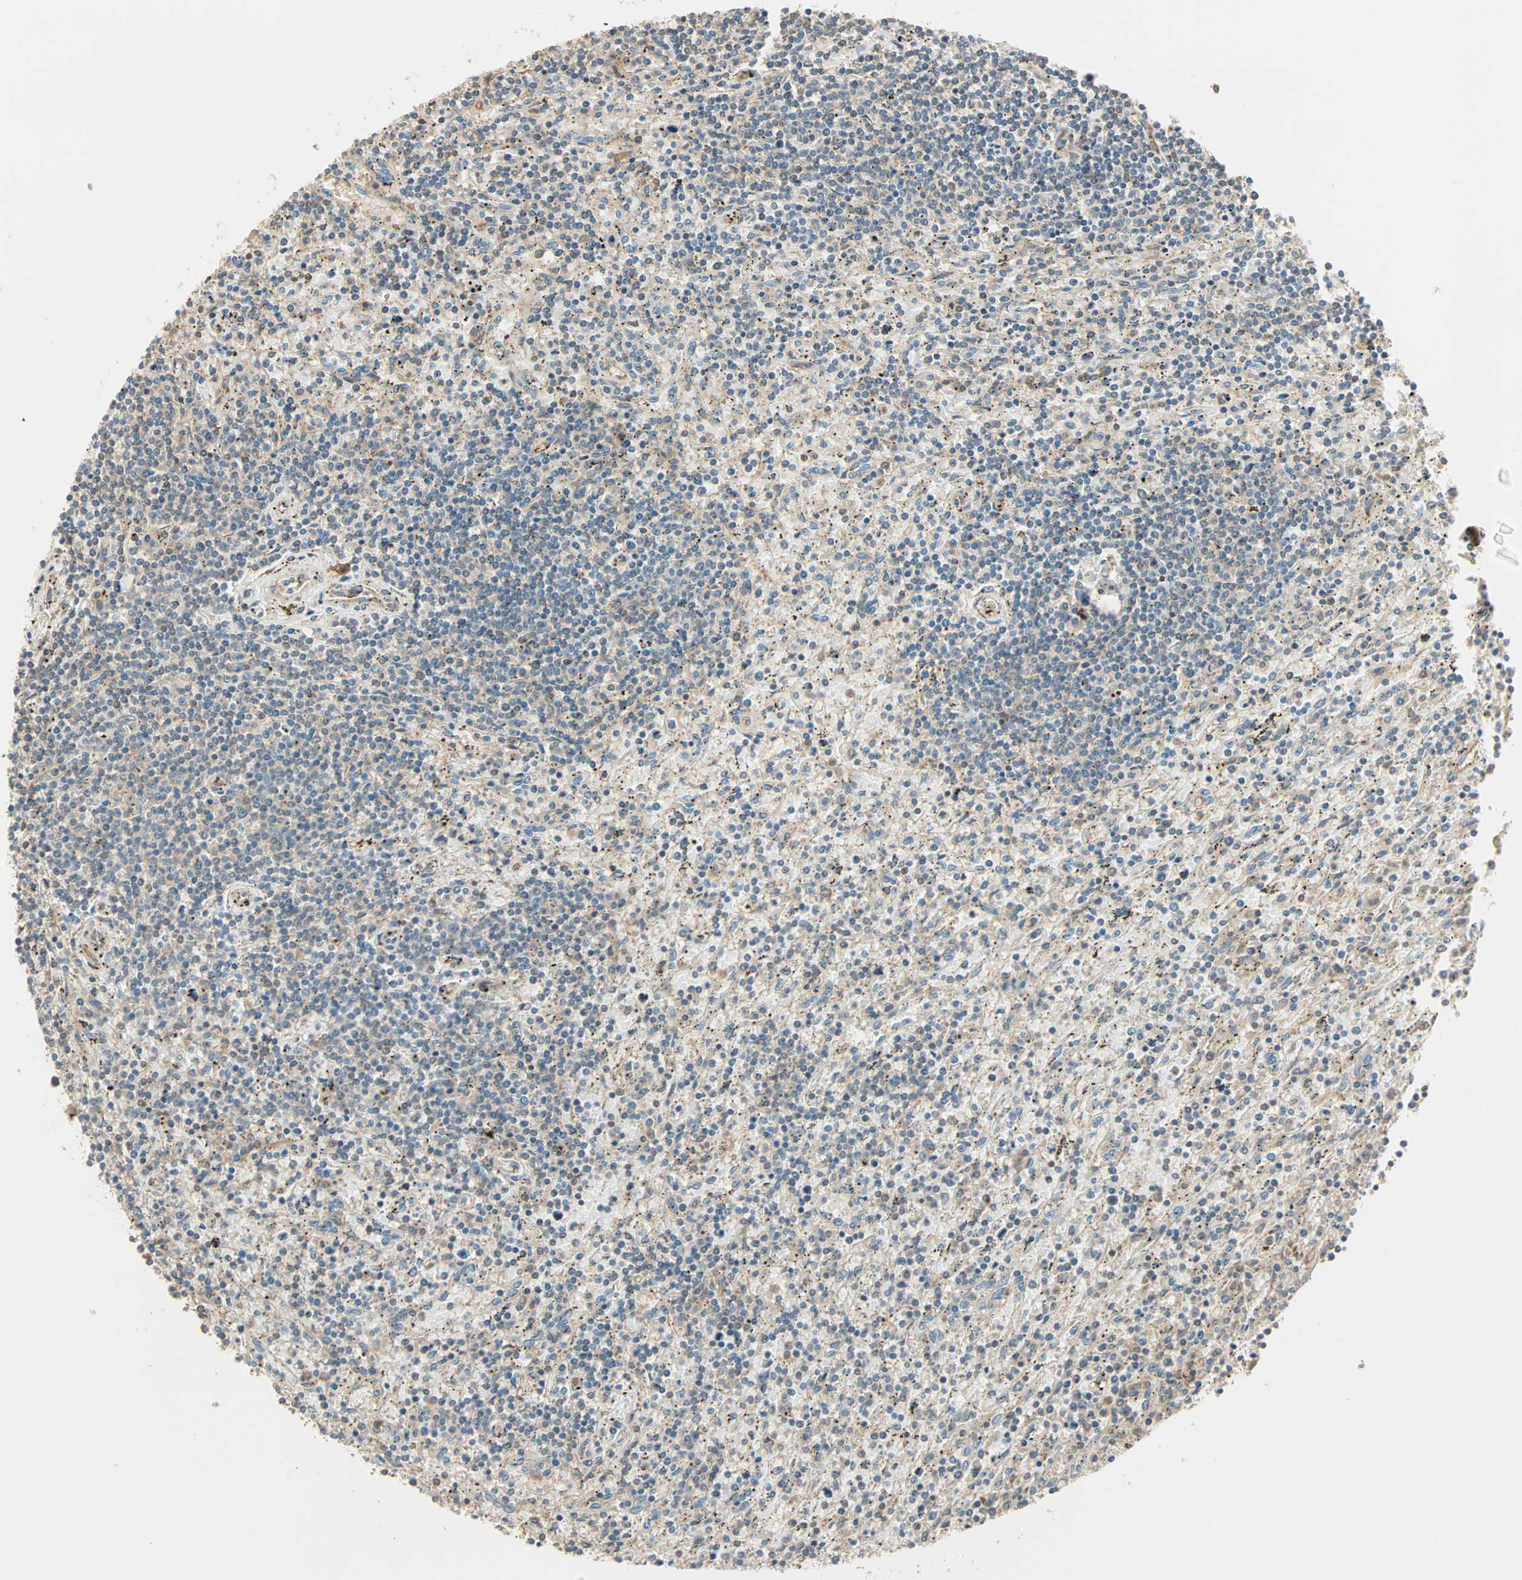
{"staining": {"intensity": "negative", "quantity": "none", "location": "none"}, "tissue": "lymphoma", "cell_type": "Tumor cells", "image_type": "cancer", "snomed": [{"axis": "morphology", "description": "Malignant lymphoma, non-Hodgkin's type, Low grade"}, {"axis": "topography", "description": "Spleen"}], "caption": "Human lymphoma stained for a protein using immunohistochemistry (IHC) demonstrates no positivity in tumor cells.", "gene": "GALK1", "patient": {"sex": "male", "age": 76}}